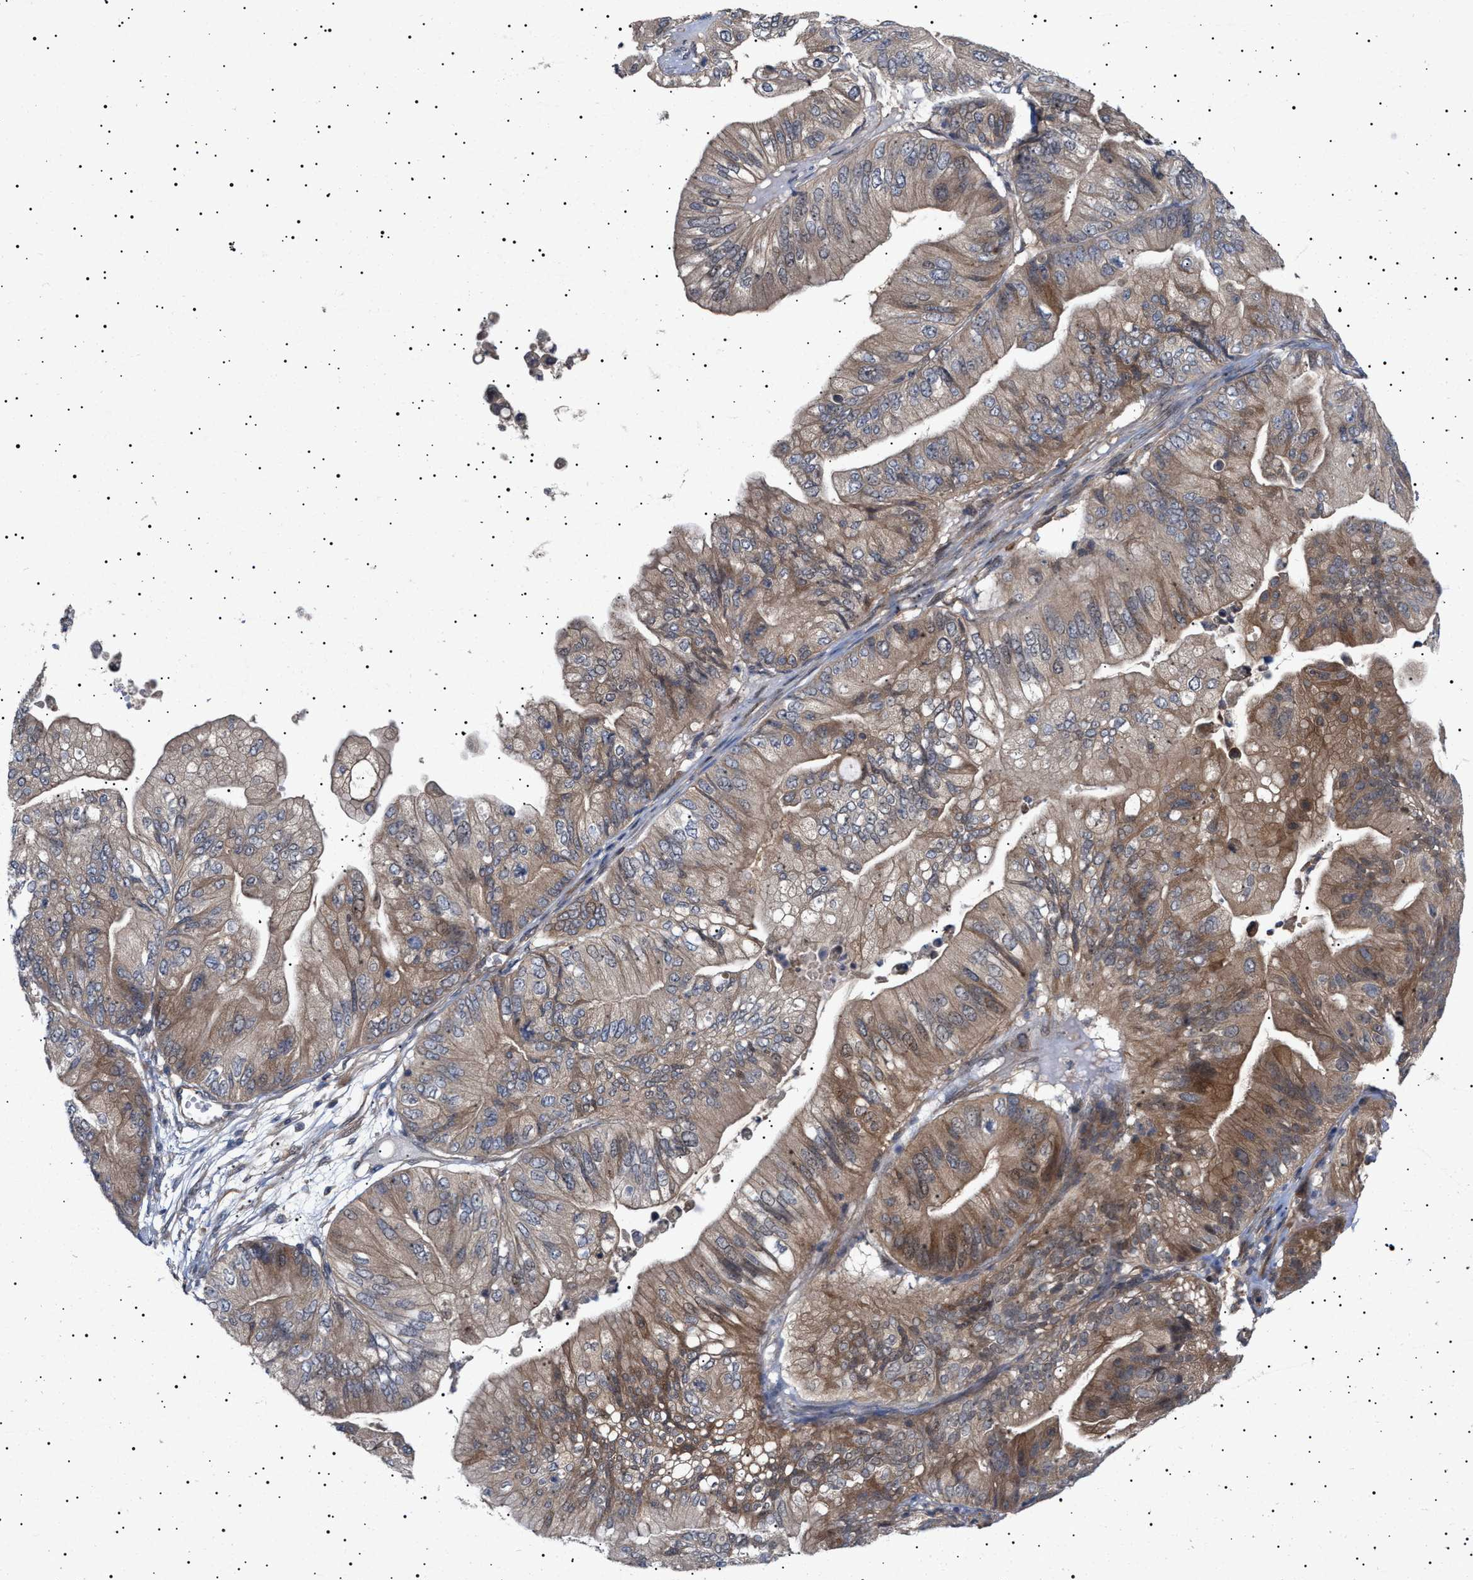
{"staining": {"intensity": "moderate", "quantity": ">75%", "location": "cytoplasmic/membranous"}, "tissue": "ovarian cancer", "cell_type": "Tumor cells", "image_type": "cancer", "snomed": [{"axis": "morphology", "description": "Cystadenocarcinoma, mucinous, NOS"}, {"axis": "topography", "description": "Ovary"}], "caption": "Protein staining displays moderate cytoplasmic/membranous staining in approximately >75% of tumor cells in mucinous cystadenocarcinoma (ovarian).", "gene": "NPLOC4", "patient": {"sex": "female", "age": 61}}